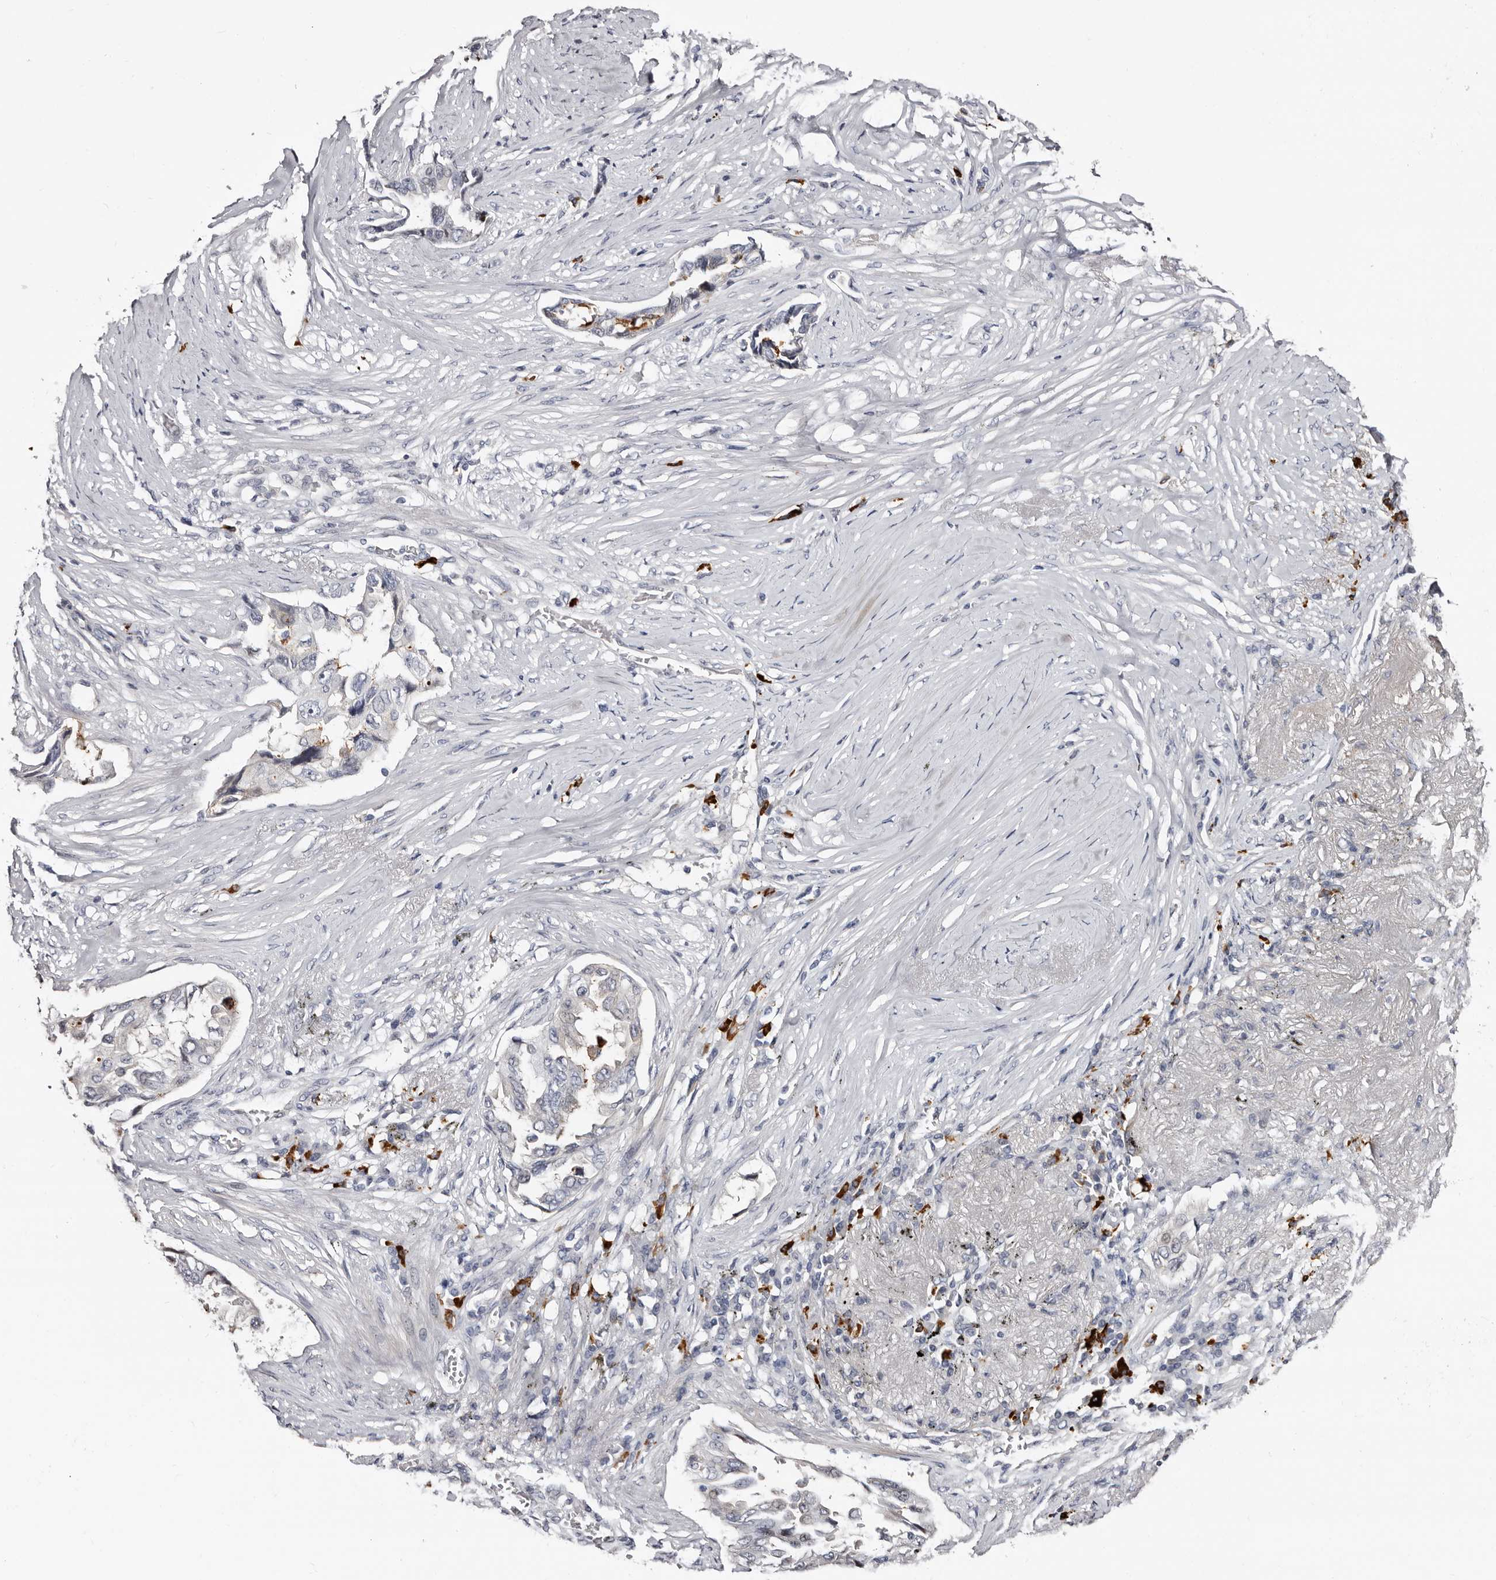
{"staining": {"intensity": "negative", "quantity": "none", "location": "none"}, "tissue": "lung cancer", "cell_type": "Tumor cells", "image_type": "cancer", "snomed": [{"axis": "morphology", "description": "Adenocarcinoma, NOS"}, {"axis": "topography", "description": "Lung"}], "caption": "An immunohistochemistry photomicrograph of lung cancer (adenocarcinoma) is shown. There is no staining in tumor cells of lung cancer (adenocarcinoma). (DAB immunohistochemistry (IHC), high magnification).", "gene": "TBC1D22B", "patient": {"sex": "female", "age": 51}}